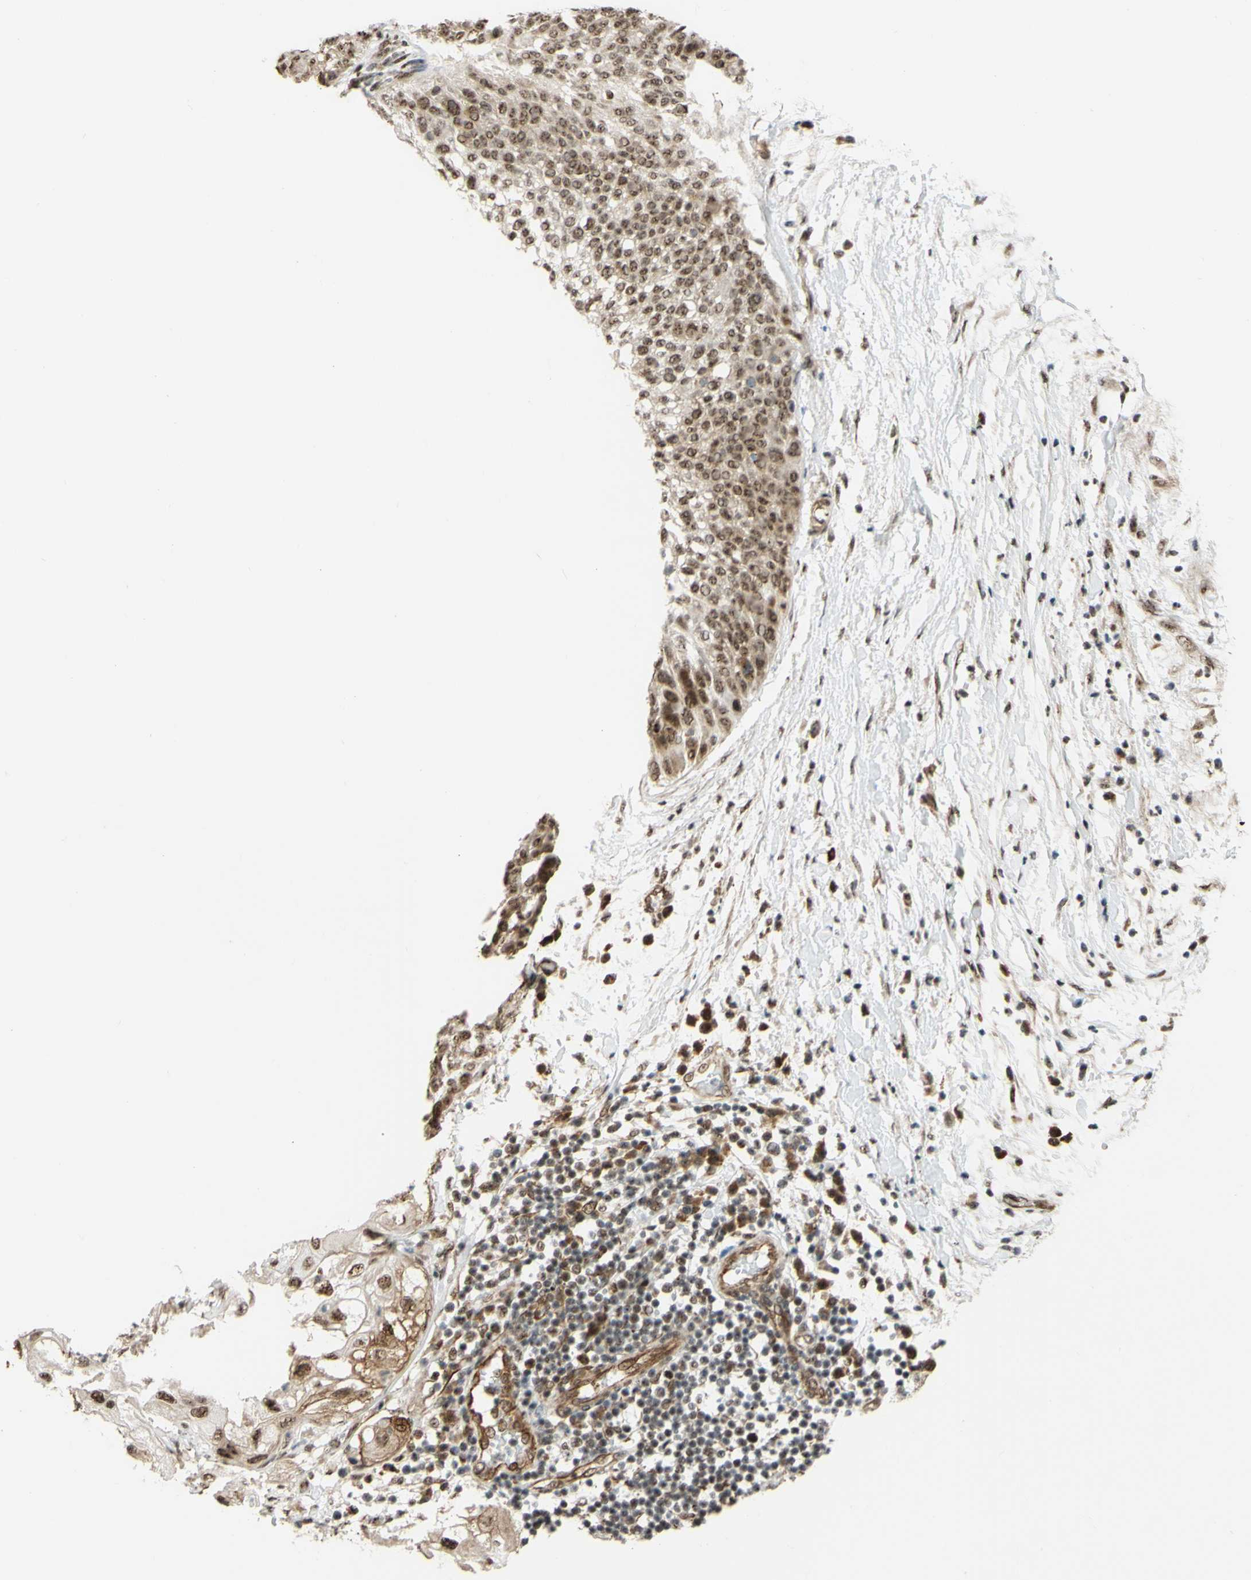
{"staining": {"intensity": "moderate", "quantity": ">75%", "location": "nuclear"}, "tissue": "lung cancer", "cell_type": "Tumor cells", "image_type": "cancer", "snomed": [{"axis": "morphology", "description": "Inflammation, NOS"}, {"axis": "morphology", "description": "Squamous cell carcinoma, NOS"}, {"axis": "topography", "description": "Lymph node"}, {"axis": "topography", "description": "Soft tissue"}, {"axis": "topography", "description": "Lung"}], "caption": "Immunohistochemistry (DAB) staining of human lung cancer (squamous cell carcinoma) shows moderate nuclear protein expression in approximately >75% of tumor cells.", "gene": "SAP18", "patient": {"sex": "male", "age": 66}}